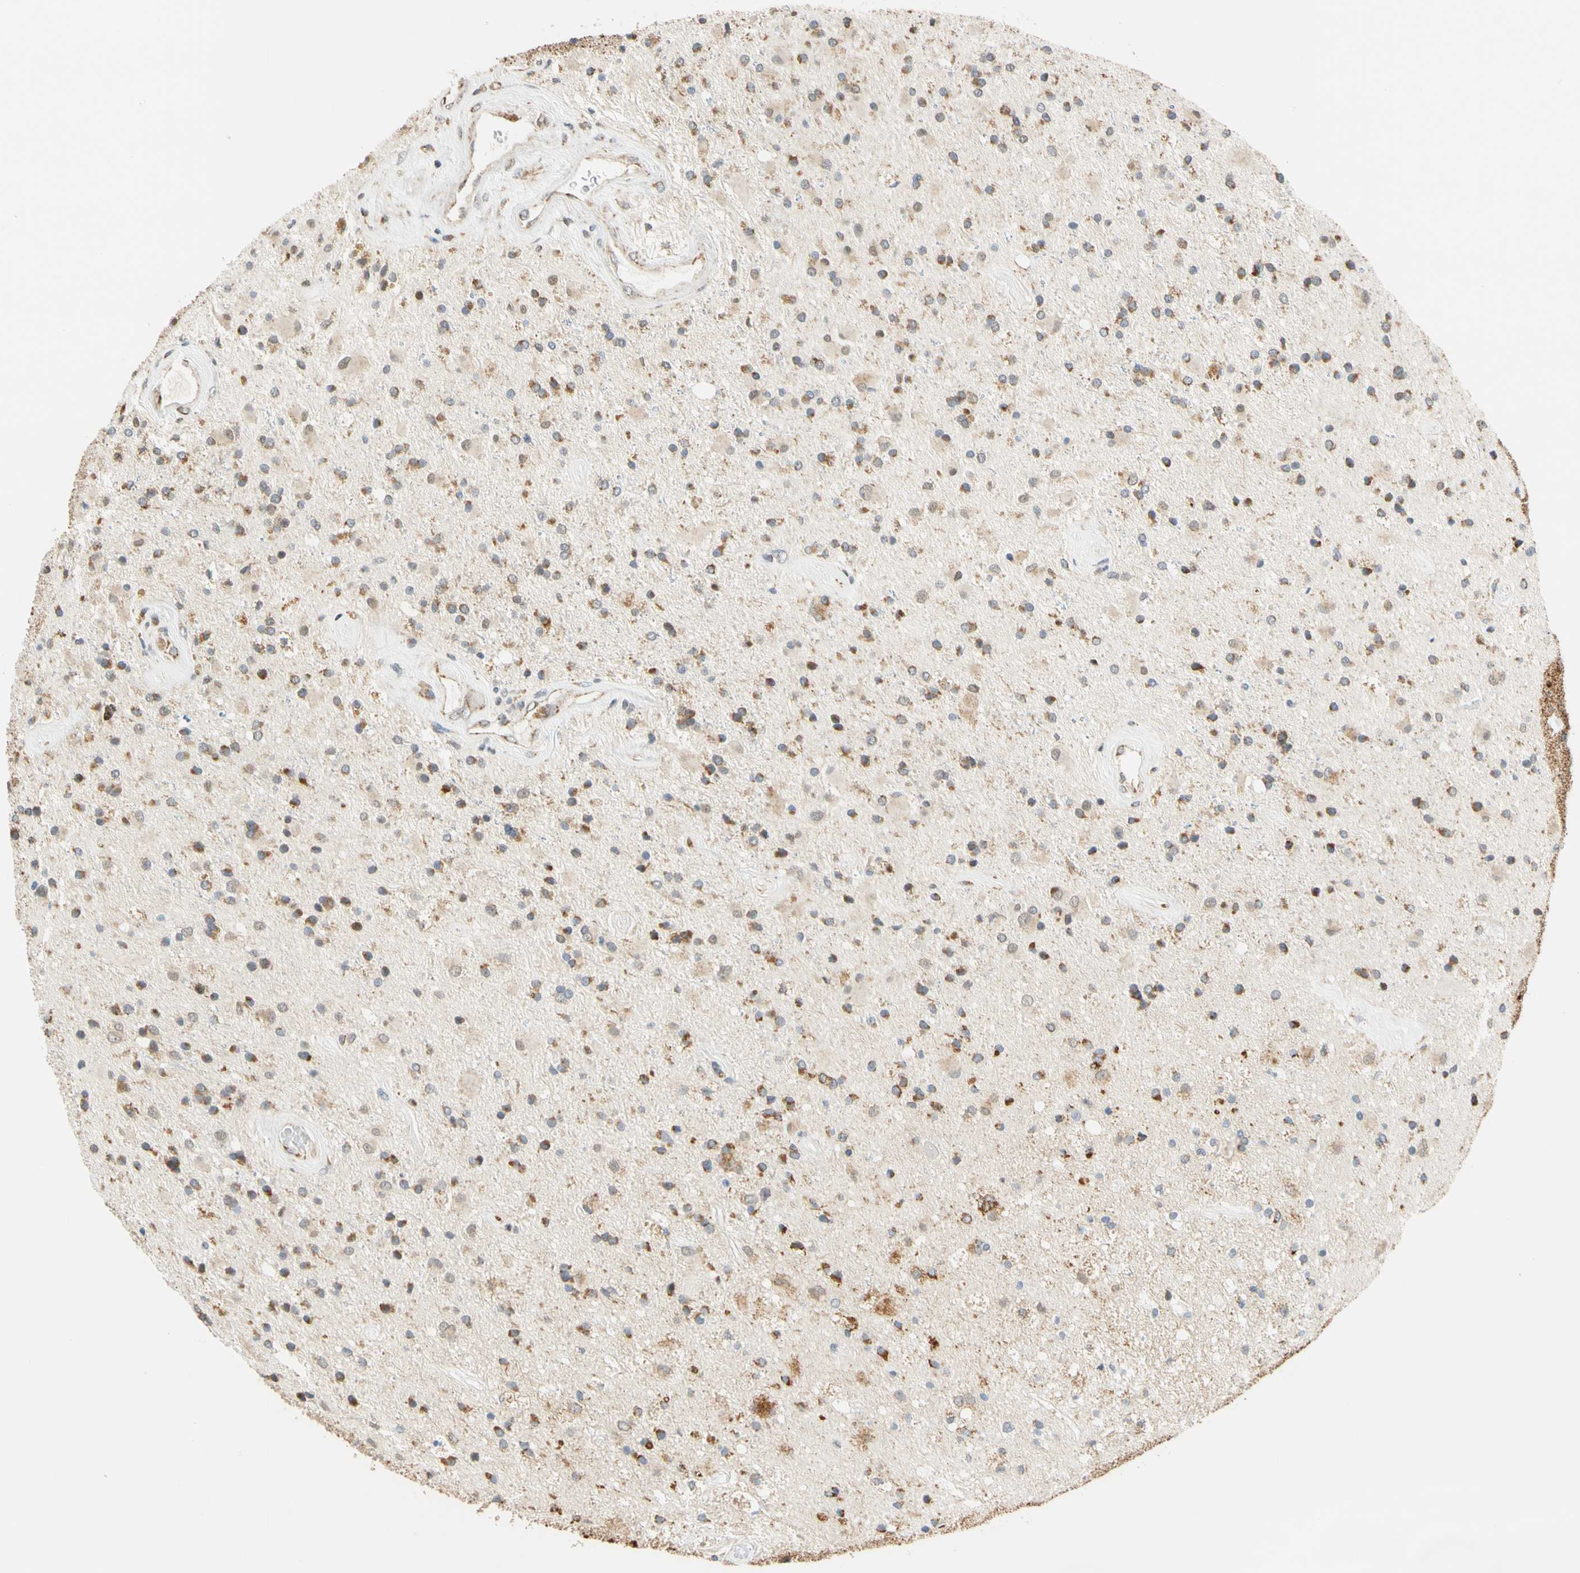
{"staining": {"intensity": "moderate", "quantity": "<25%", "location": "cytoplasmic/membranous"}, "tissue": "glioma", "cell_type": "Tumor cells", "image_type": "cancer", "snomed": [{"axis": "morphology", "description": "Glioma, malignant, Low grade"}, {"axis": "topography", "description": "Brain"}], "caption": "Immunohistochemistry (IHC) of human glioma reveals low levels of moderate cytoplasmic/membranous positivity in approximately <25% of tumor cells.", "gene": "SFXN3", "patient": {"sex": "male", "age": 58}}